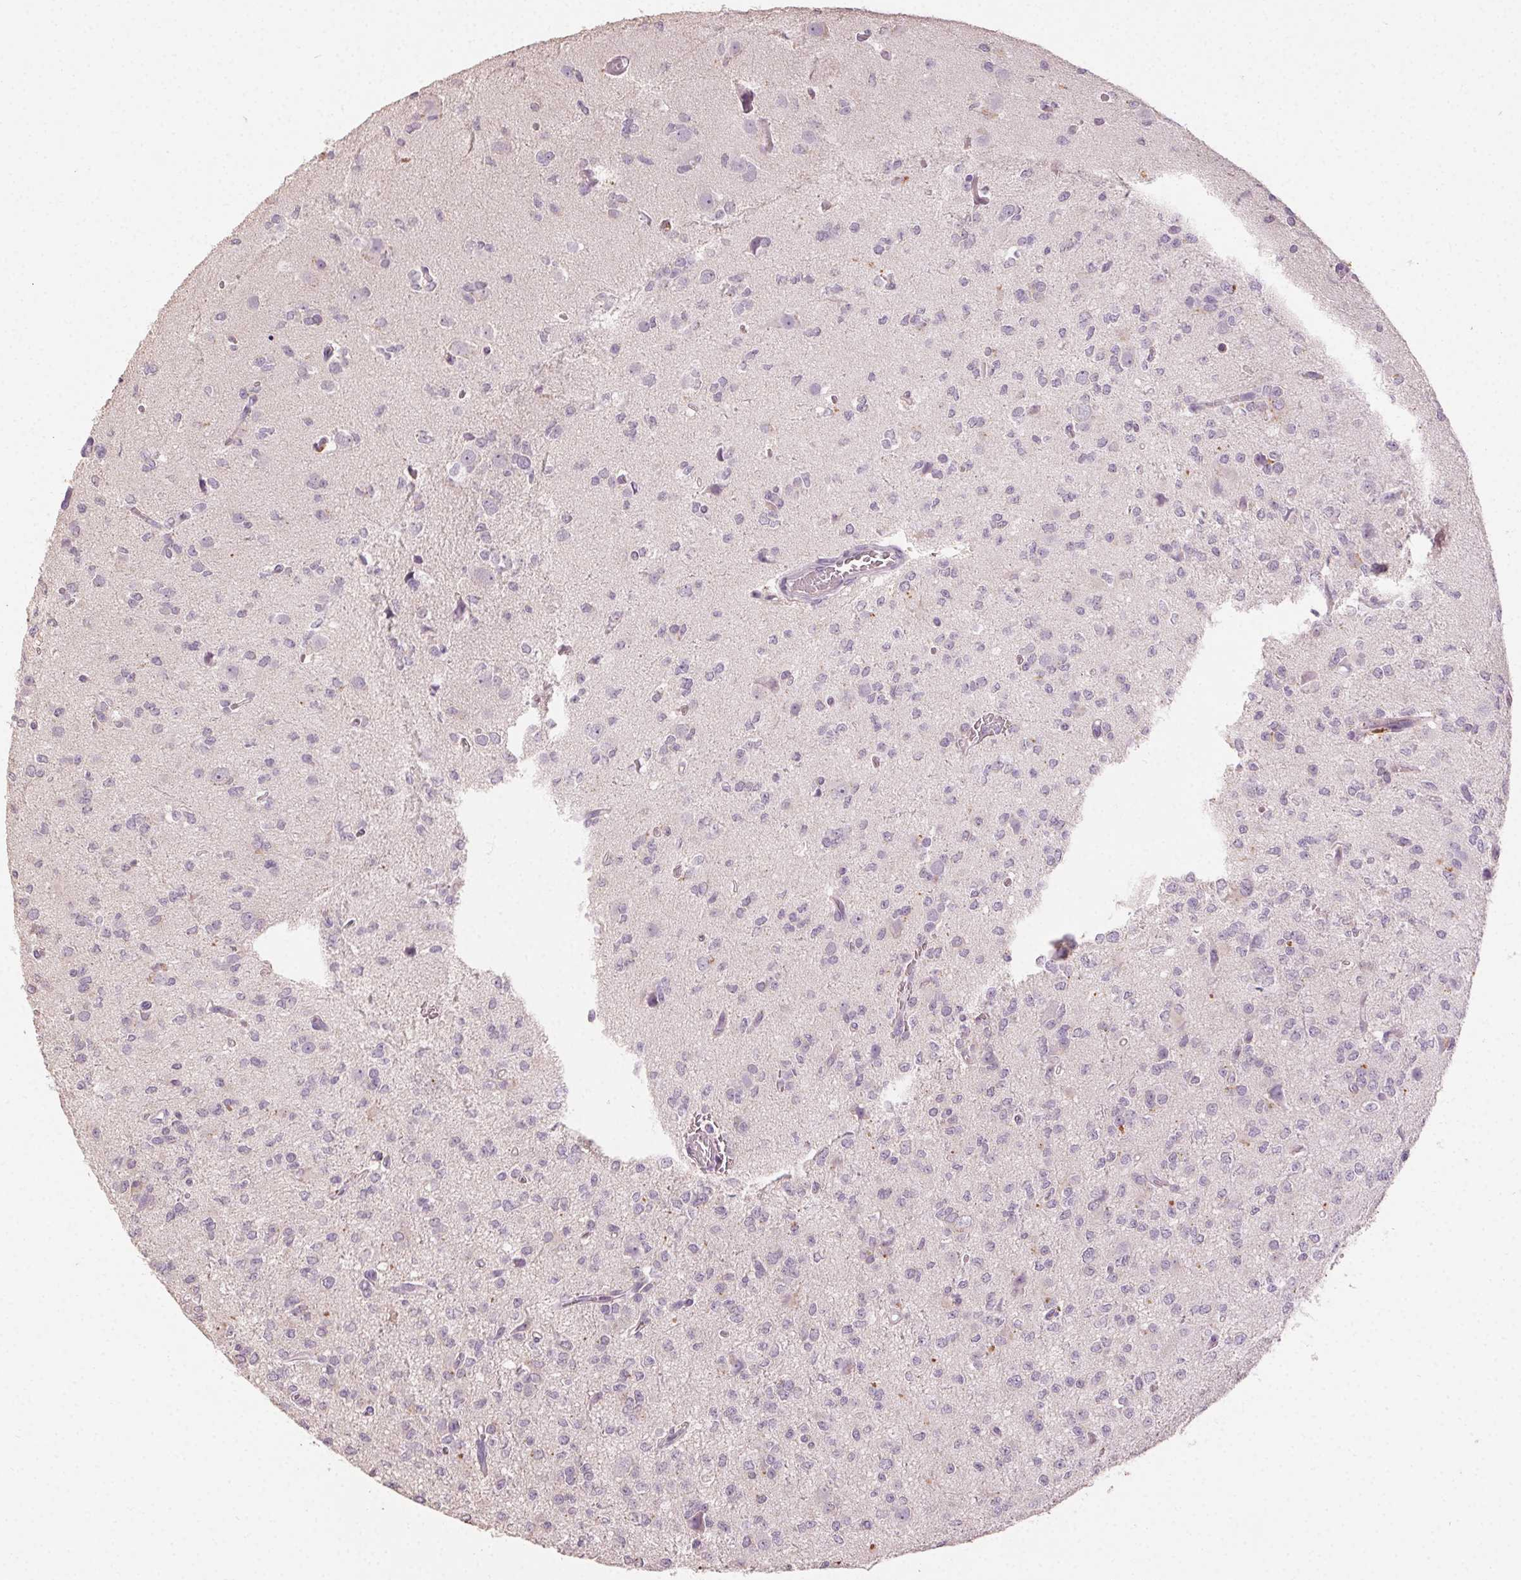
{"staining": {"intensity": "negative", "quantity": "none", "location": "none"}, "tissue": "glioma", "cell_type": "Tumor cells", "image_type": "cancer", "snomed": [{"axis": "morphology", "description": "Glioma, malignant, Low grade"}, {"axis": "topography", "description": "Brain"}], "caption": "High power microscopy histopathology image of an immunohistochemistry (IHC) histopathology image of glioma, revealing no significant expression in tumor cells.", "gene": "CLTRN", "patient": {"sex": "male", "age": 27}}